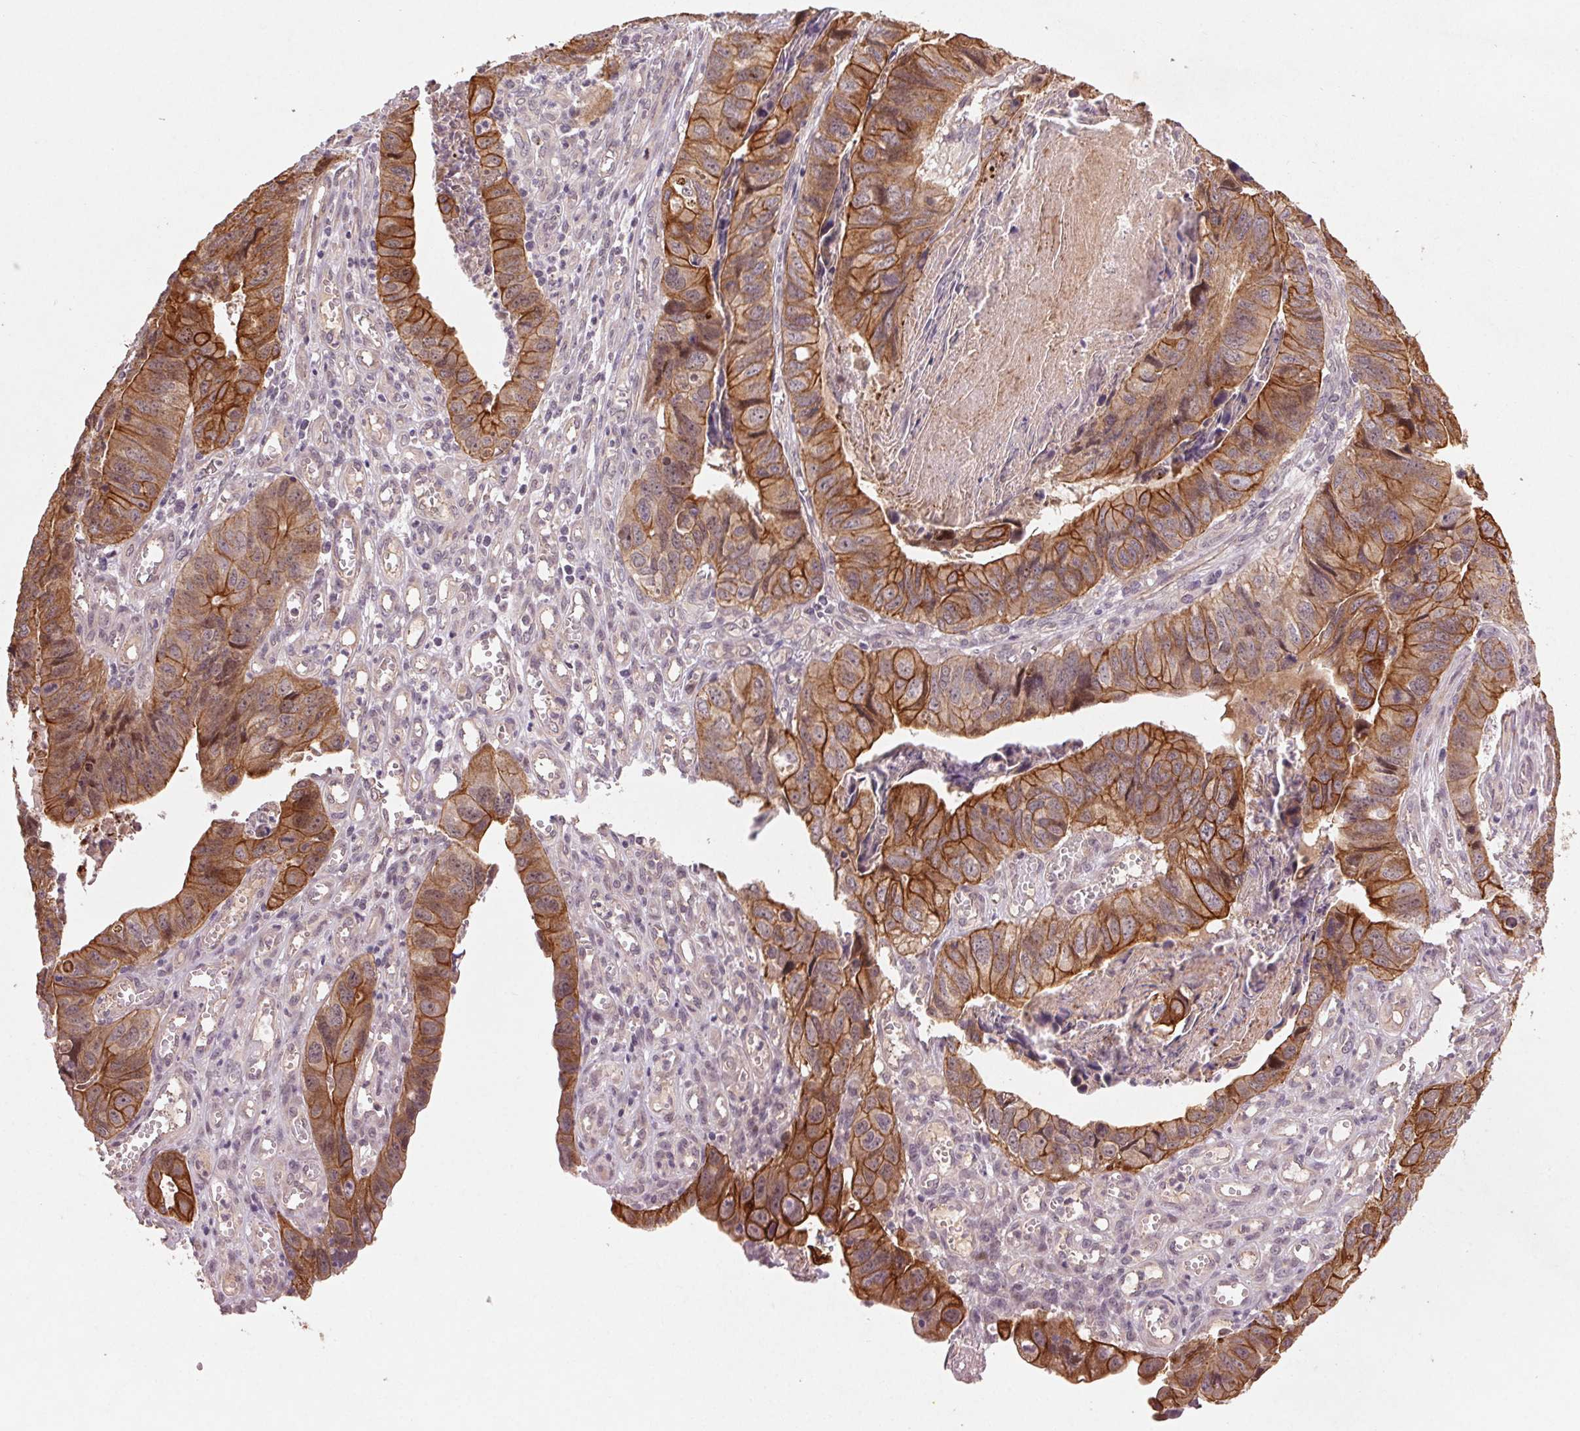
{"staining": {"intensity": "strong", "quantity": "25%-75%", "location": "cytoplasmic/membranous"}, "tissue": "stomach cancer", "cell_type": "Tumor cells", "image_type": "cancer", "snomed": [{"axis": "morphology", "description": "Adenocarcinoma, NOS"}, {"axis": "topography", "description": "Stomach, lower"}], "caption": "The micrograph exhibits a brown stain indicating the presence of a protein in the cytoplasmic/membranous of tumor cells in stomach adenocarcinoma. Immunohistochemistry stains the protein in brown and the nuclei are stained blue.", "gene": "SMLR1", "patient": {"sex": "male", "age": 77}}